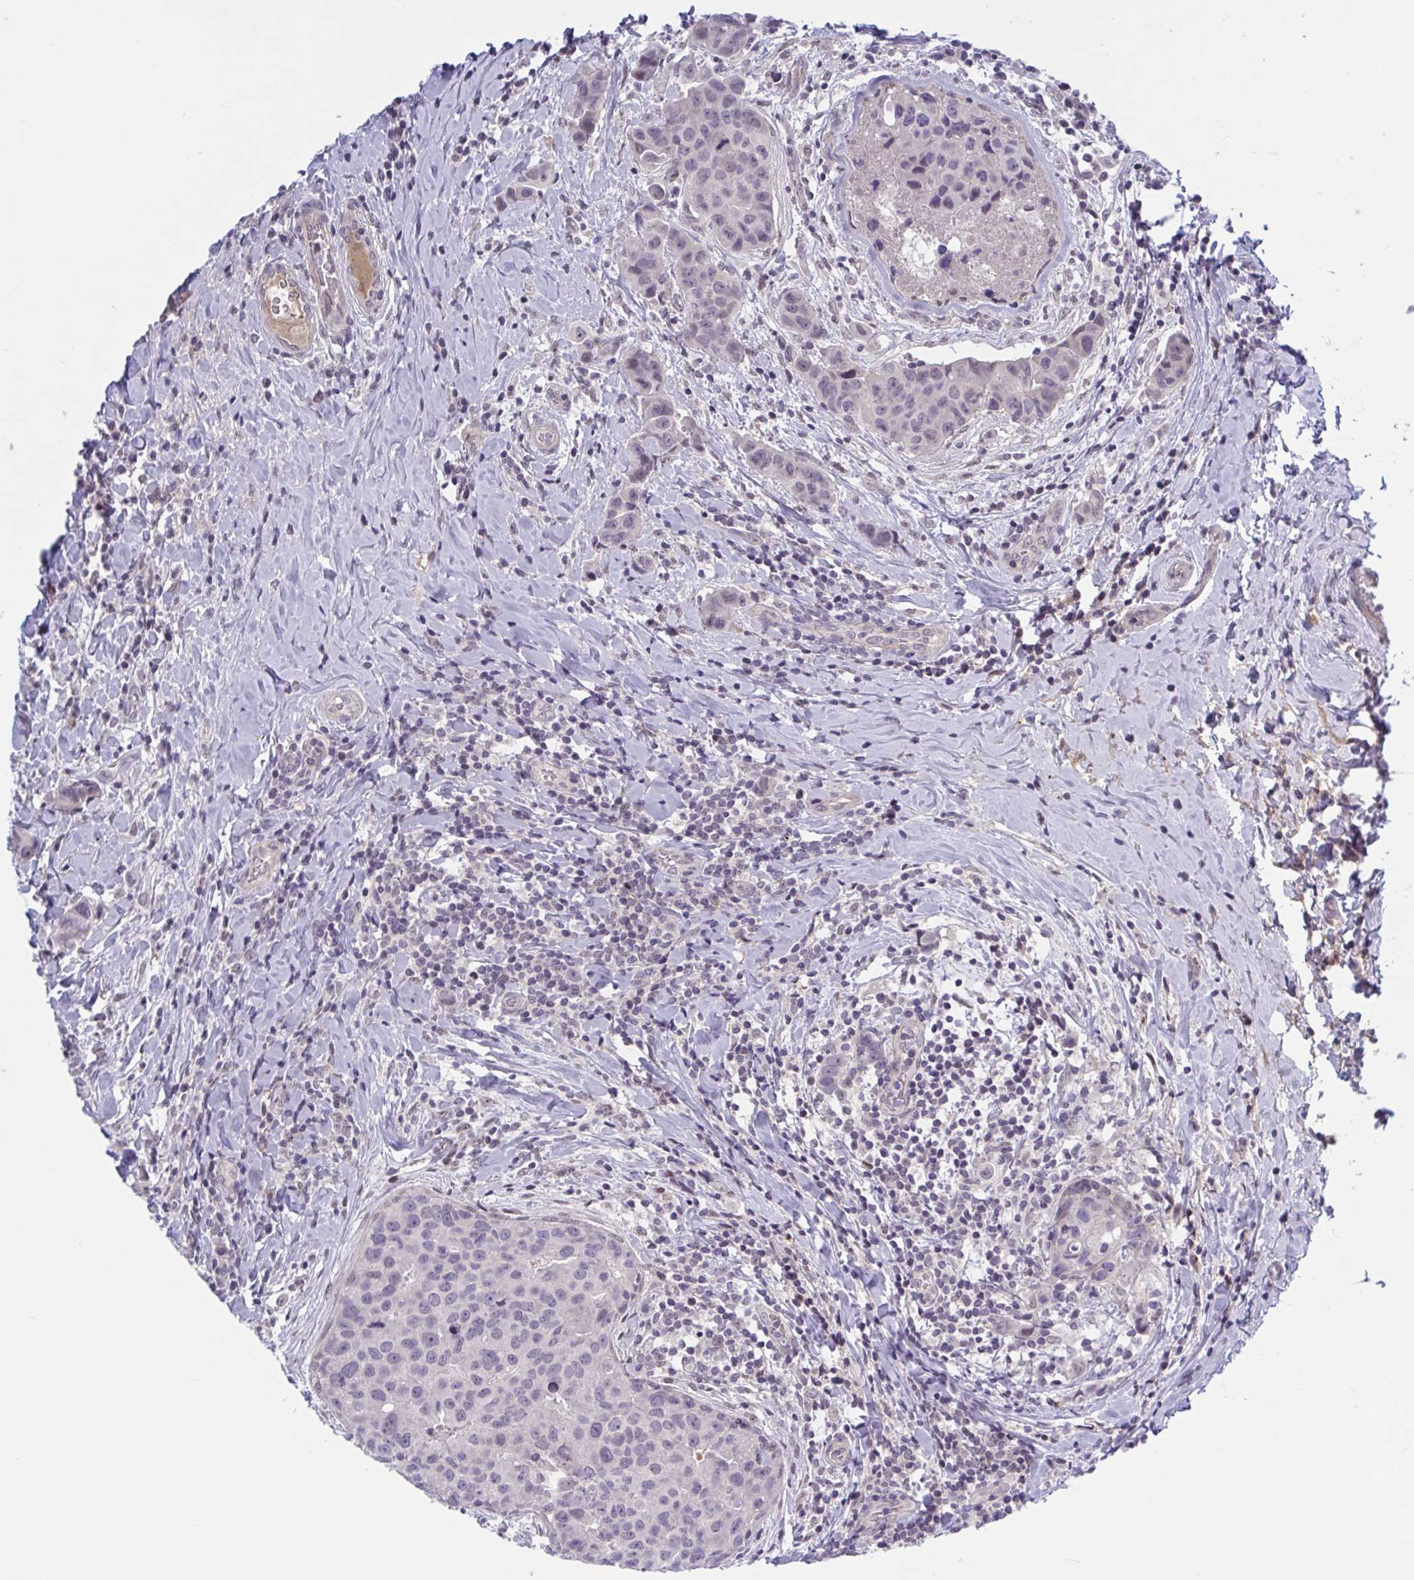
{"staining": {"intensity": "negative", "quantity": "none", "location": "none"}, "tissue": "breast cancer", "cell_type": "Tumor cells", "image_type": "cancer", "snomed": [{"axis": "morphology", "description": "Duct carcinoma"}, {"axis": "topography", "description": "Breast"}], "caption": "DAB (3,3'-diaminobenzidine) immunohistochemical staining of breast intraductal carcinoma displays no significant staining in tumor cells. Nuclei are stained in blue.", "gene": "TTC7B", "patient": {"sex": "female", "age": 24}}